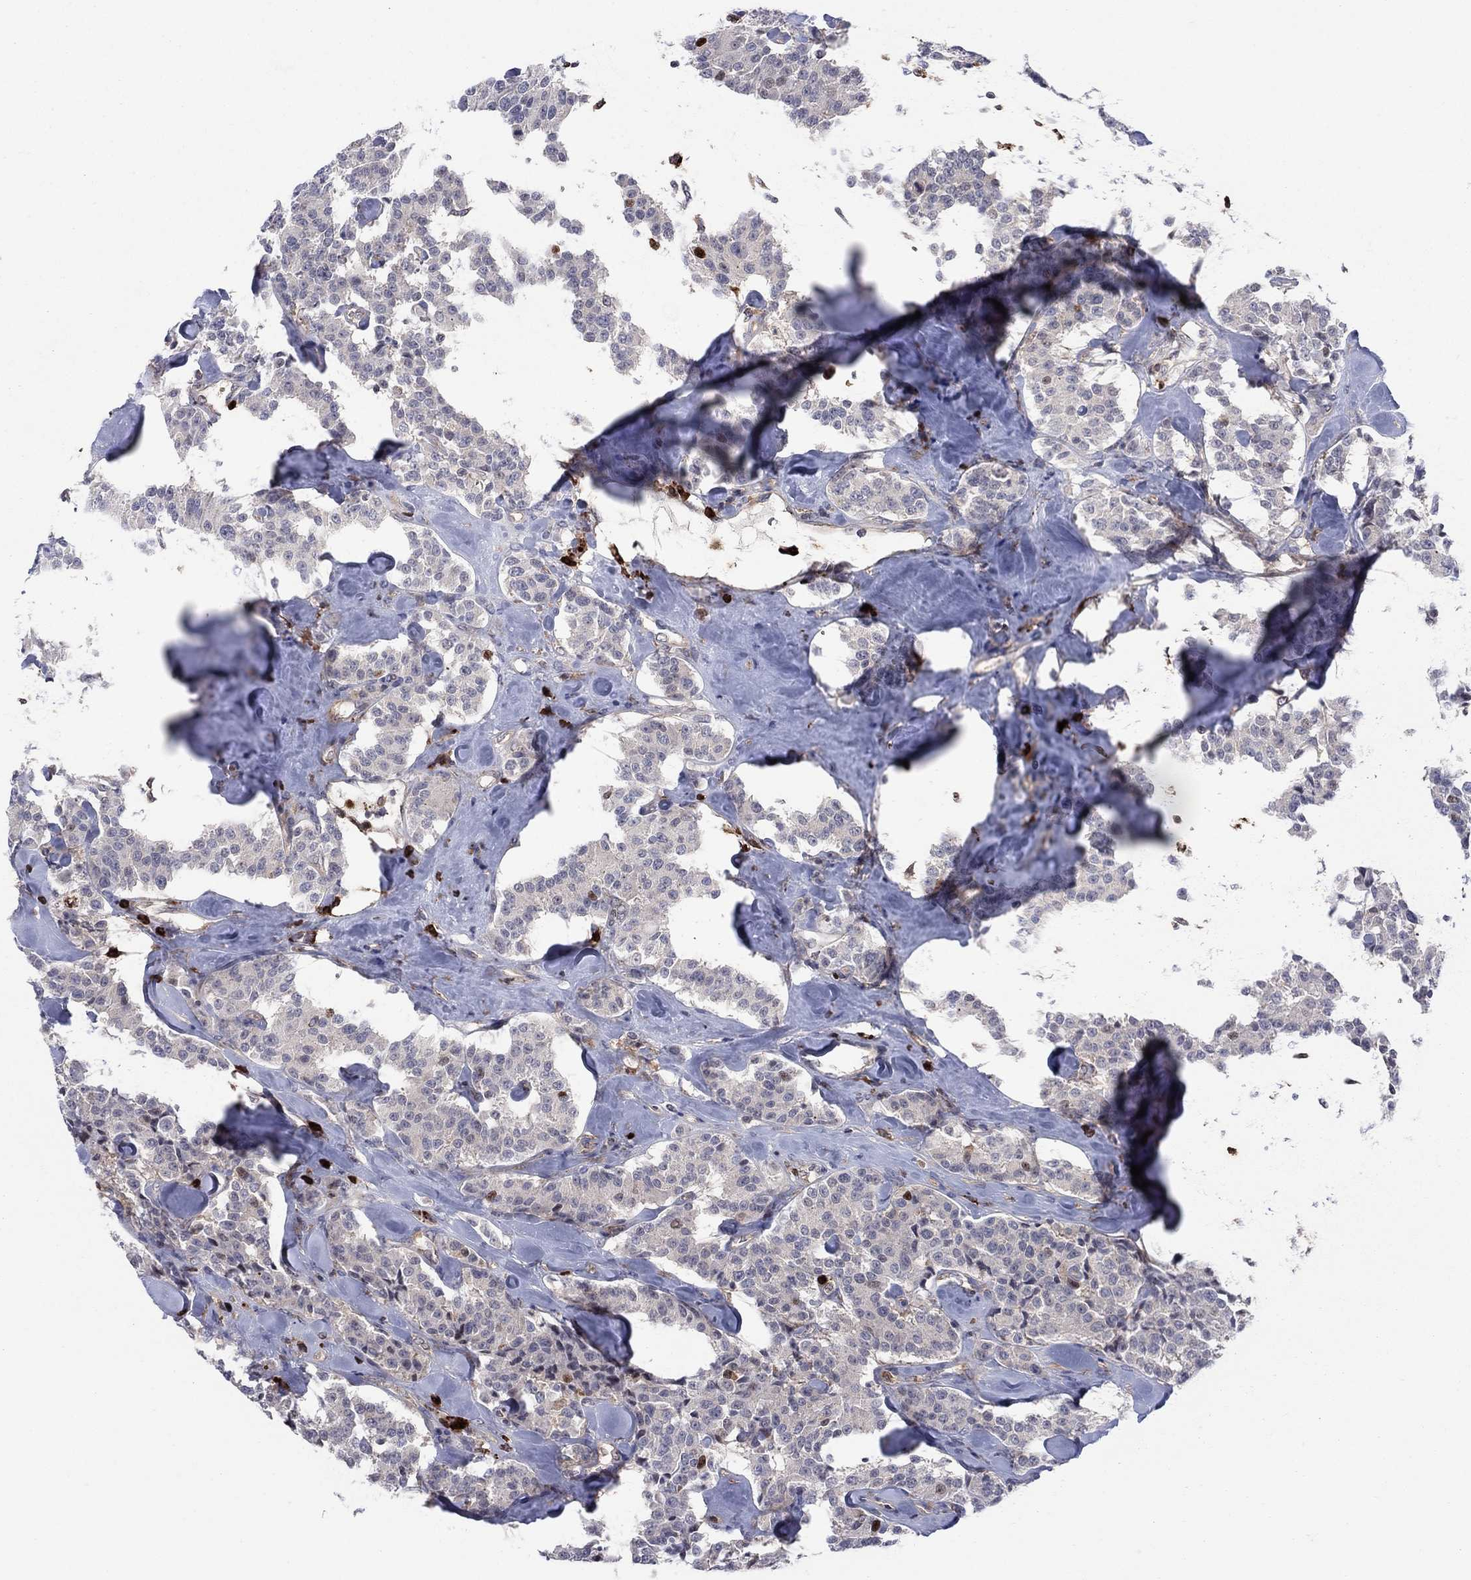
{"staining": {"intensity": "strong", "quantity": "<25%", "location": "cytoplasmic/membranous"}, "tissue": "carcinoid", "cell_type": "Tumor cells", "image_type": "cancer", "snomed": [{"axis": "morphology", "description": "Carcinoid, malignant, NOS"}, {"axis": "topography", "description": "Pancreas"}], "caption": "Carcinoid tissue reveals strong cytoplasmic/membranous staining in approximately <25% of tumor cells", "gene": "ZNHIT3", "patient": {"sex": "male", "age": 41}}